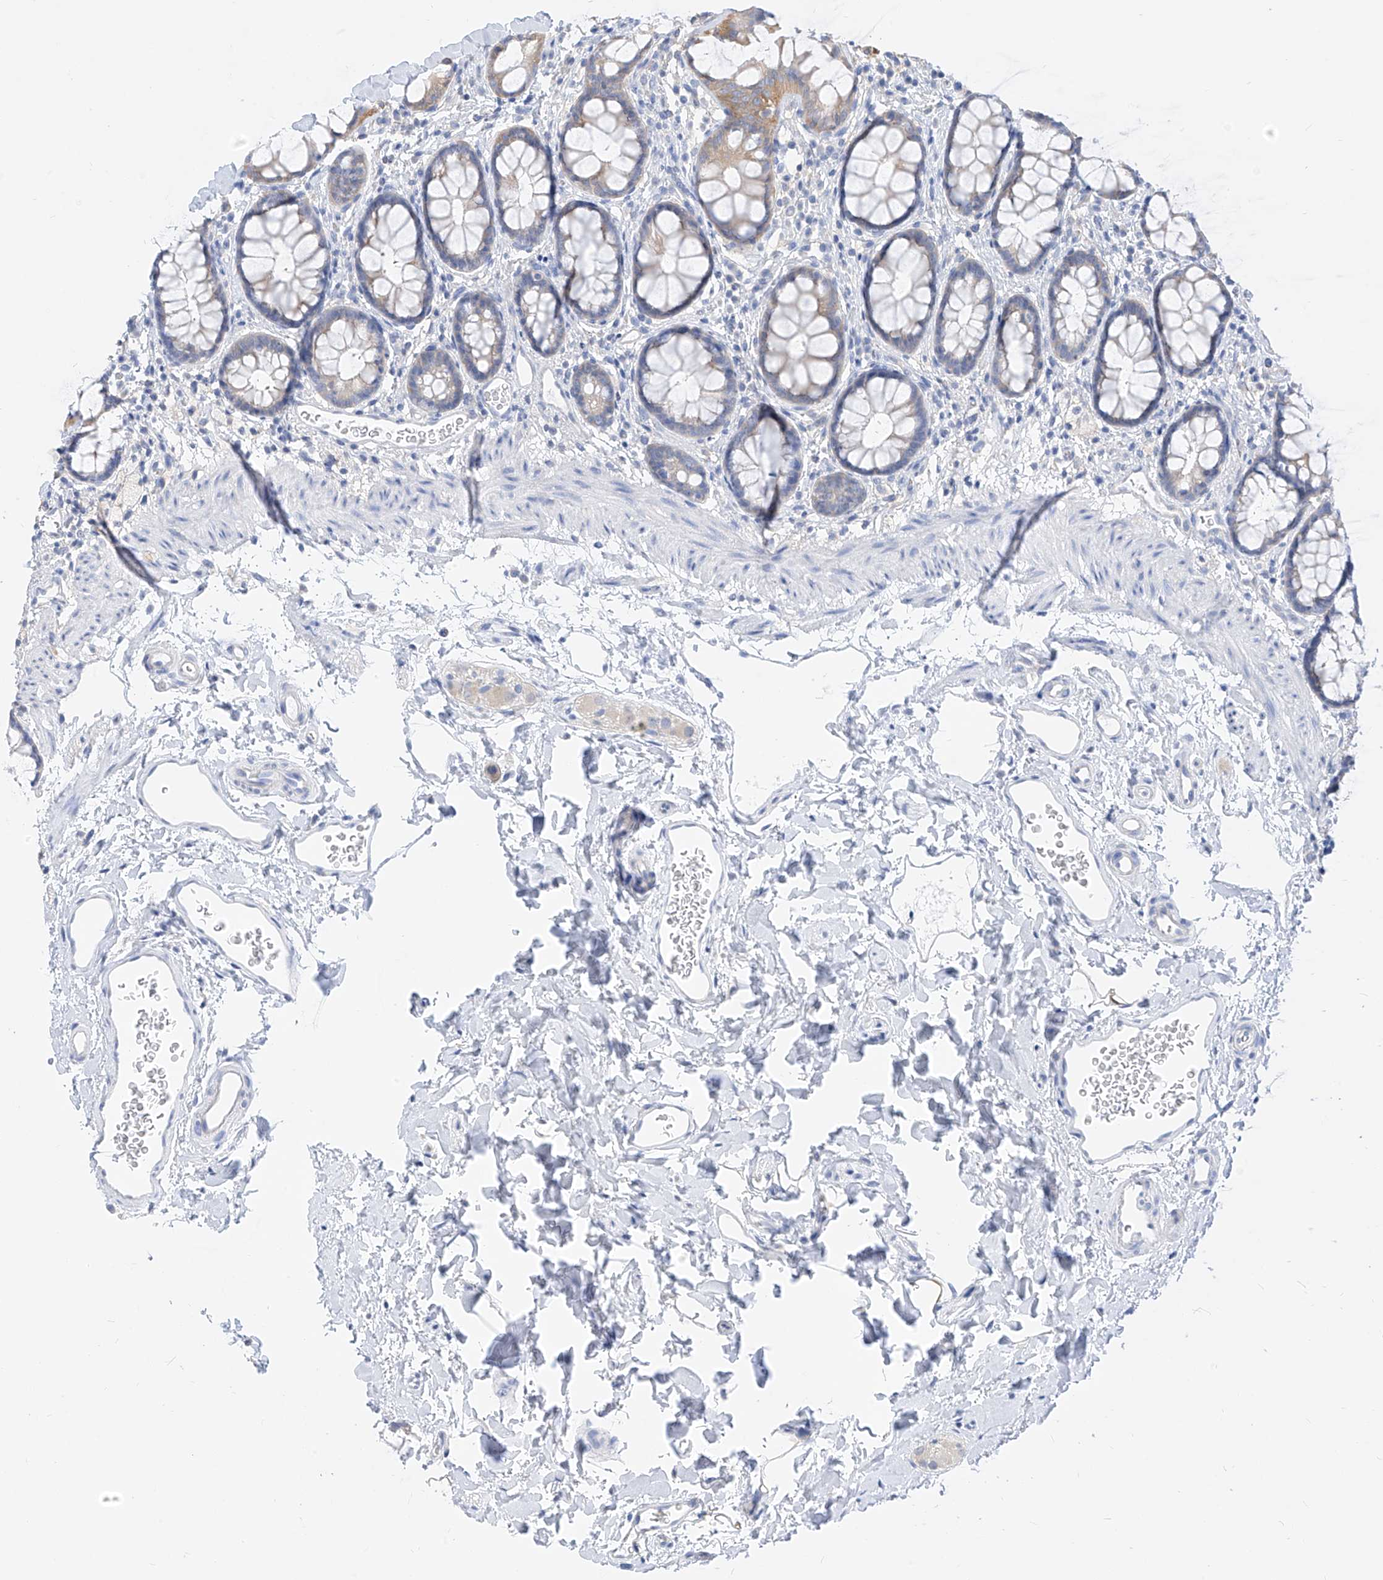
{"staining": {"intensity": "moderate", "quantity": "25%-75%", "location": "cytoplasmic/membranous"}, "tissue": "rectum", "cell_type": "Glandular cells", "image_type": "normal", "snomed": [{"axis": "morphology", "description": "Normal tissue, NOS"}, {"axis": "topography", "description": "Rectum"}], "caption": "High-power microscopy captured an immunohistochemistry (IHC) image of benign rectum, revealing moderate cytoplasmic/membranous positivity in about 25%-75% of glandular cells. (Stains: DAB (3,3'-diaminobenzidine) in brown, nuclei in blue, Microscopy: brightfield microscopy at high magnification).", "gene": "ZZEF1", "patient": {"sex": "female", "age": 65}}